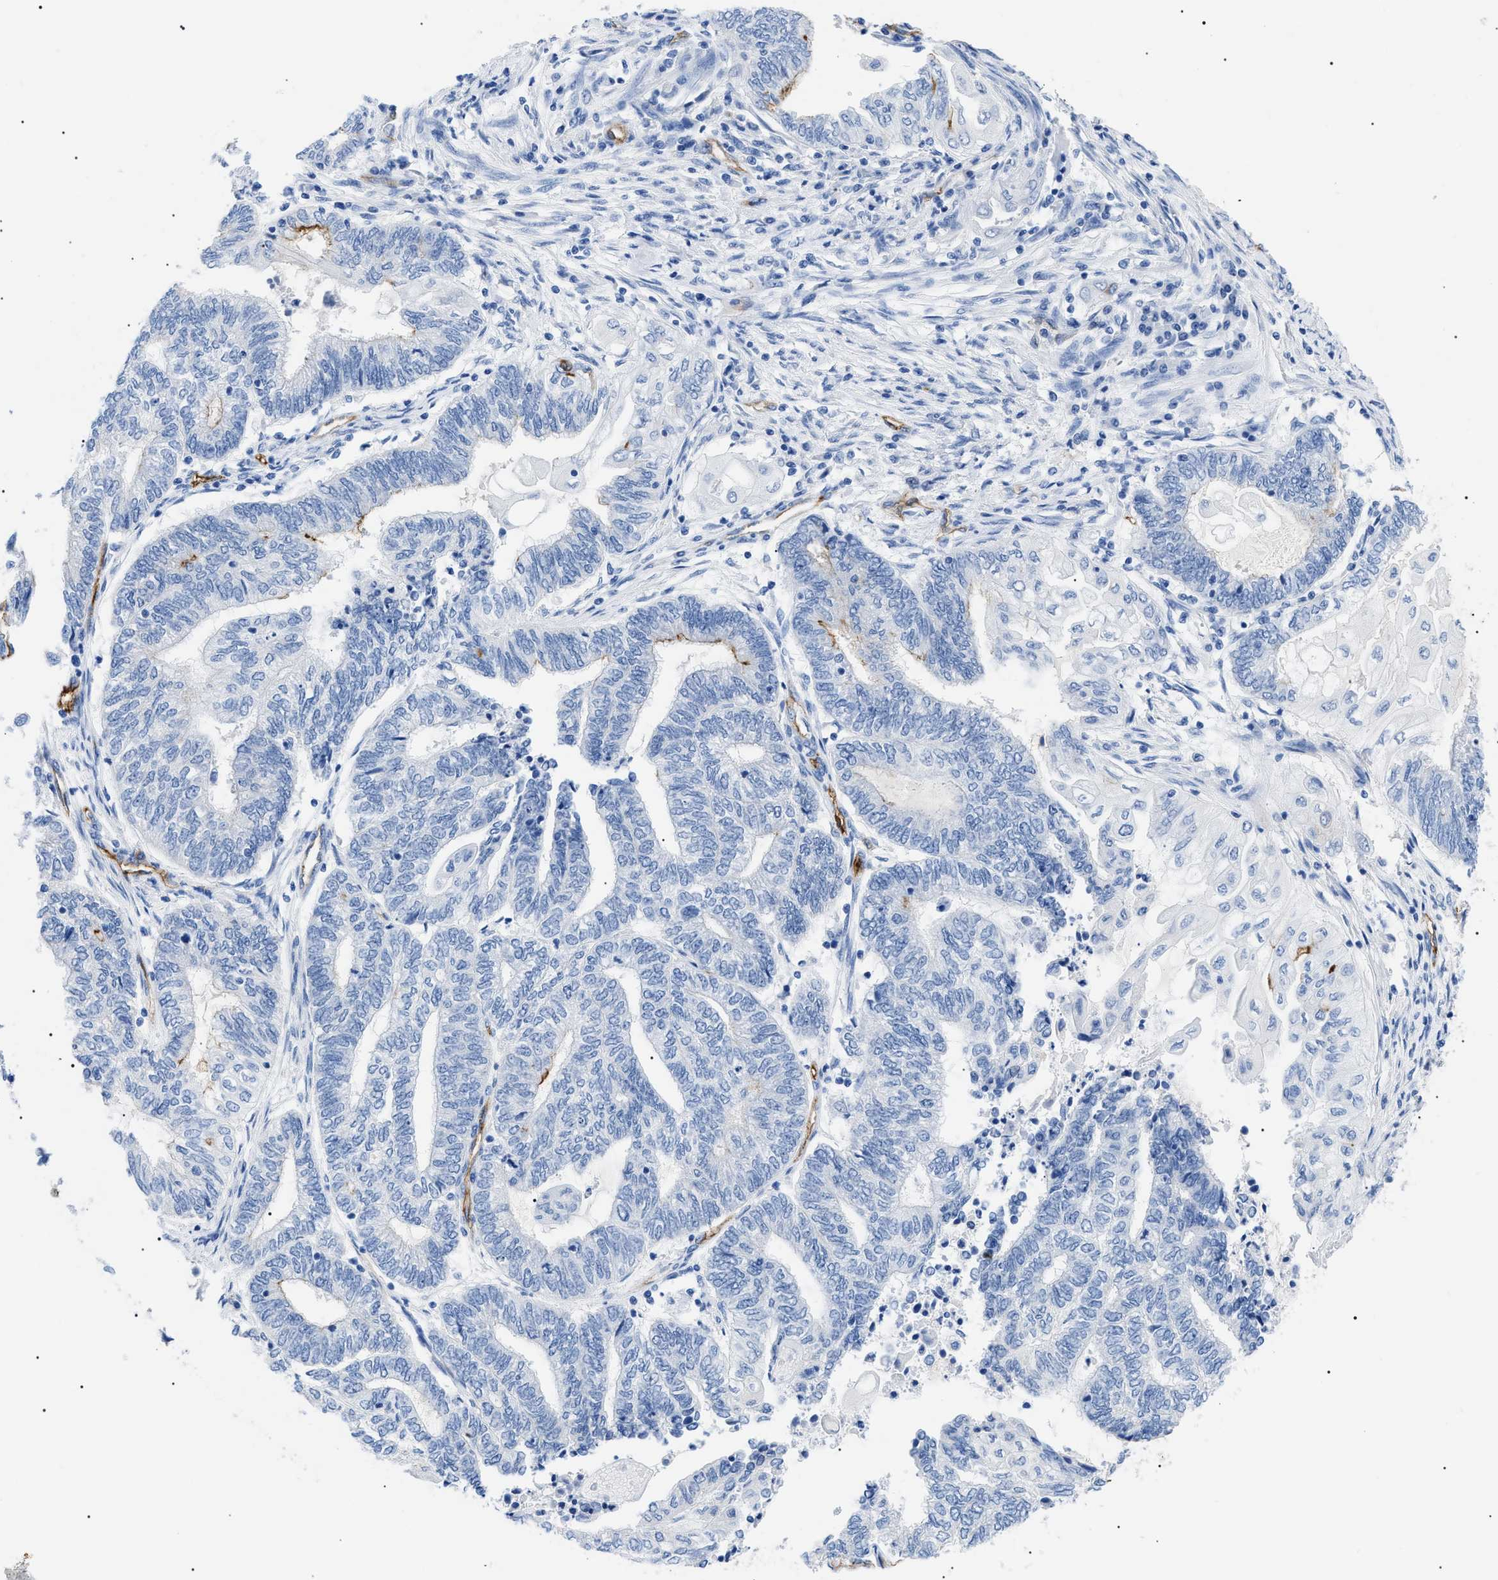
{"staining": {"intensity": "negative", "quantity": "none", "location": "none"}, "tissue": "endometrial cancer", "cell_type": "Tumor cells", "image_type": "cancer", "snomed": [{"axis": "morphology", "description": "Adenocarcinoma, NOS"}, {"axis": "topography", "description": "Uterus"}, {"axis": "topography", "description": "Endometrium"}], "caption": "IHC micrograph of neoplastic tissue: endometrial cancer (adenocarcinoma) stained with DAB reveals no significant protein staining in tumor cells.", "gene": "PODXL", "patient": {"sex": "female", "age": 70}}